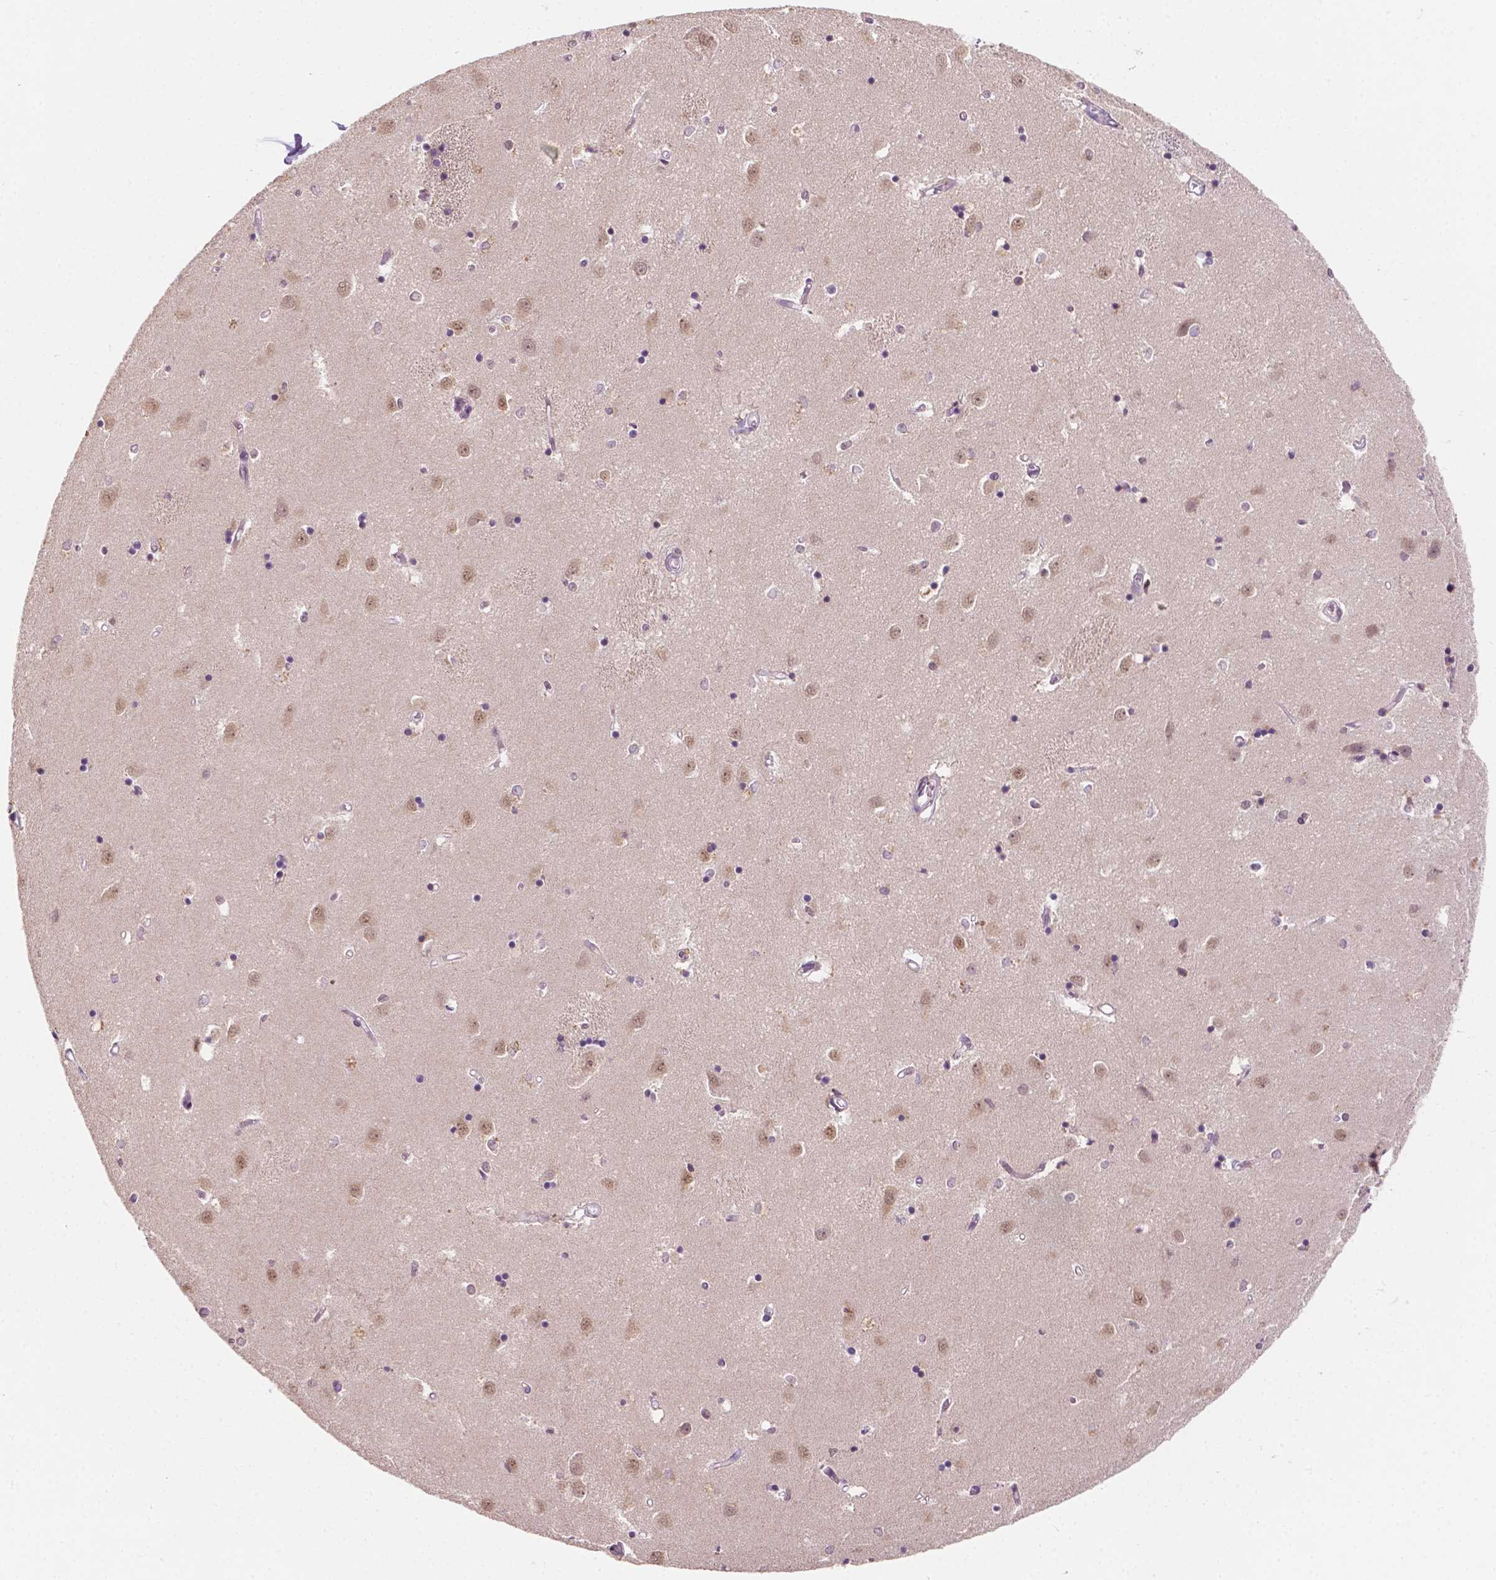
{"staining": {"intensity": "negative", "quantity": "none", "location": "none"}, "tissue": "caudate", "cell_type": "Glial cells", "image_type": "normal", "snomed": [{"axis": "morphology", "description": "Normal tissue, NOS"}, {"axis": "topography", "description": "Lateral ventricle wall"}], "caption": "Protein analysis of normal caudate reveals no significant staining in glial cells.", "gene": "SHLD3", "patient": {"sex": "male", "age": 54}}